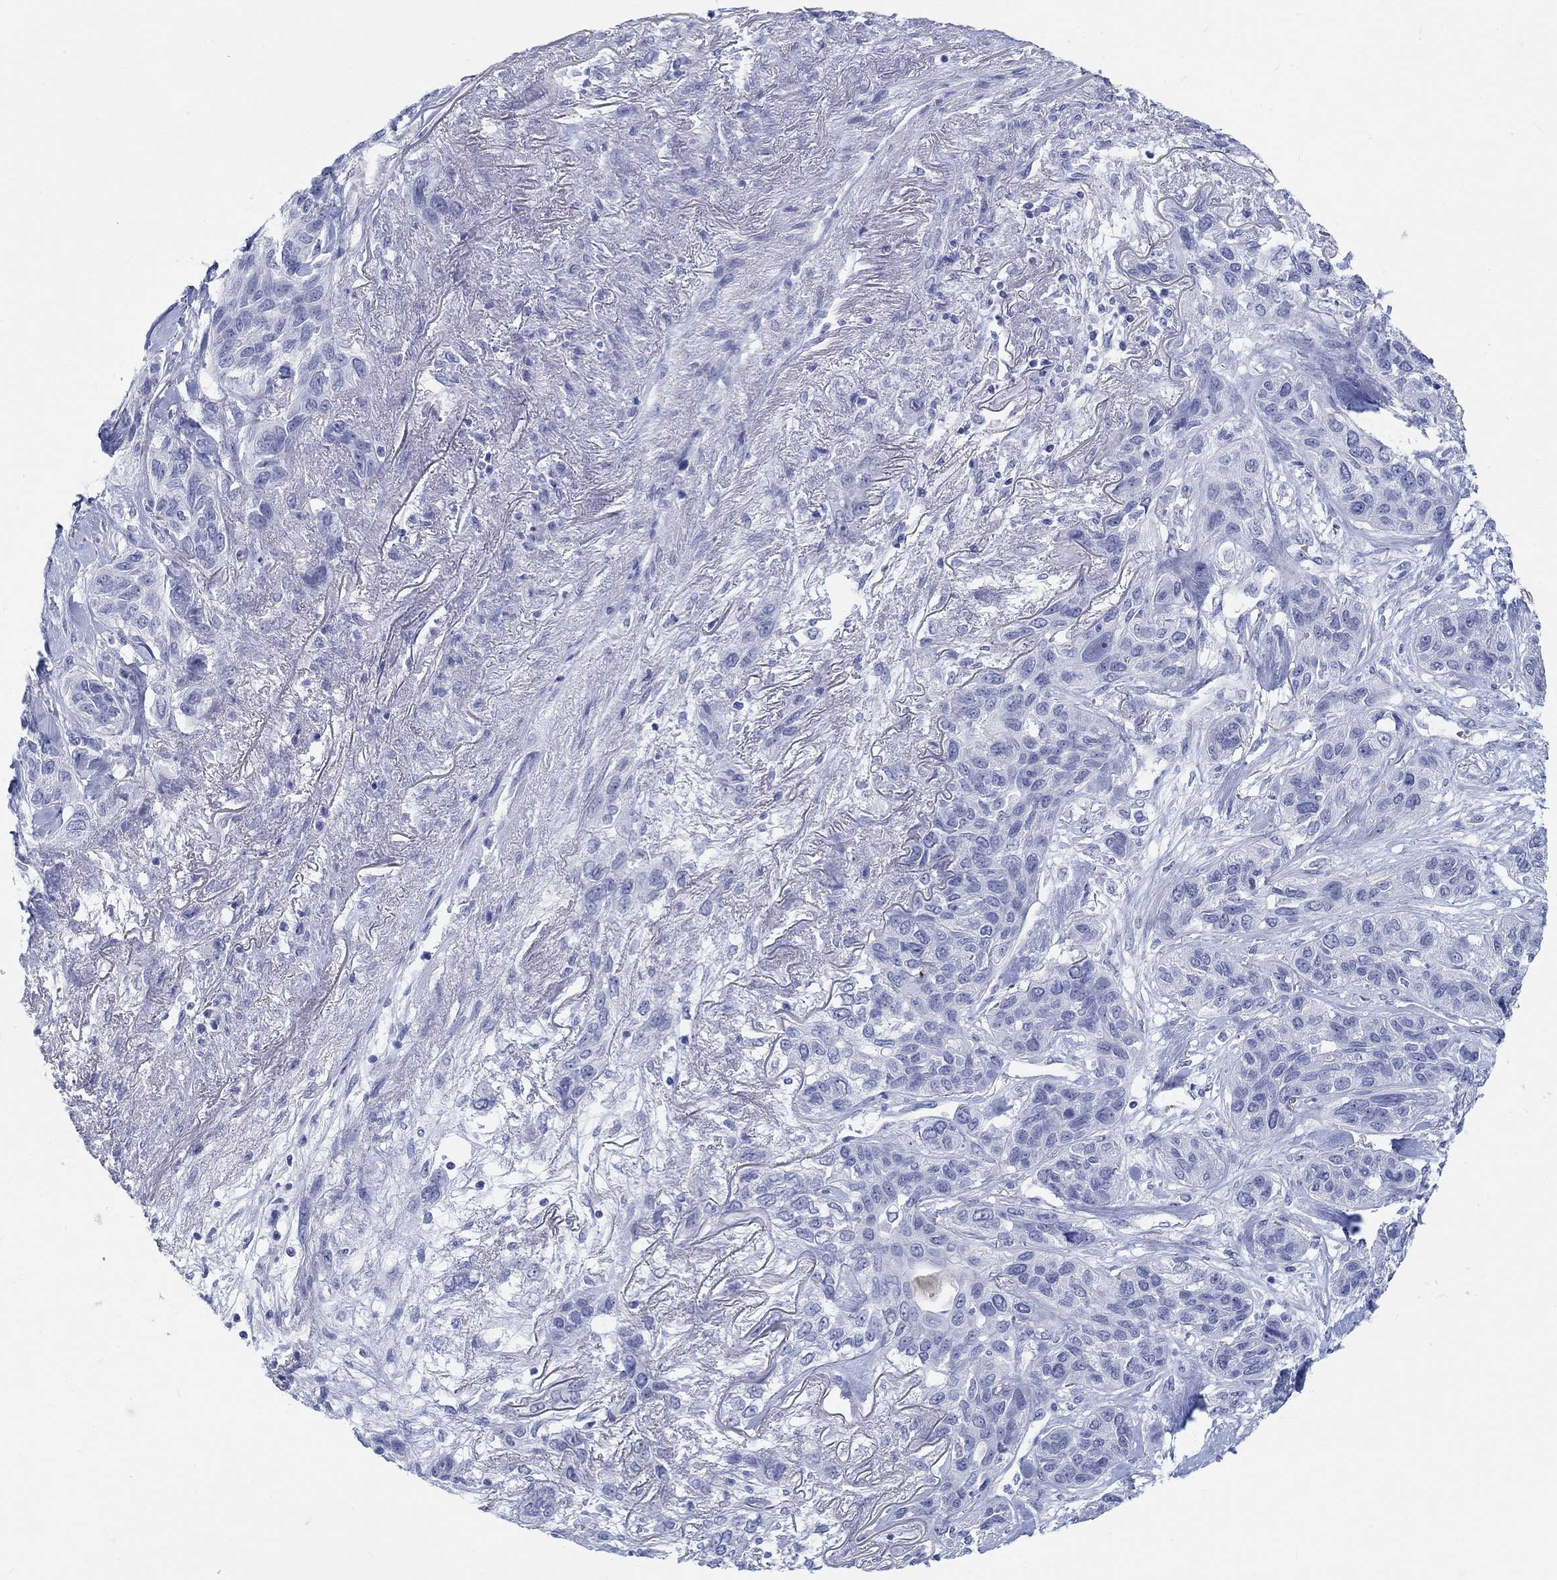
{"staining": {"intensity": "negative", "quantity": "none", "location": "none"}, "tissue": "lung cancer", "cell_type": "Tumor cells", "image_type": "cancer", "snomed": [{"axis": "morphology", "description": "Squamous cell carcinoma, NOS"}, {"axis": "topography", "description": "Lung"}], "caption": "The immunohistochemistry (IHC) micrograph has no significant expression in tumor cells of squamous cell carcinoma (lung) tissue.", "gene": "GRIA3", "patient": {"sex": "female", "age": 70}}